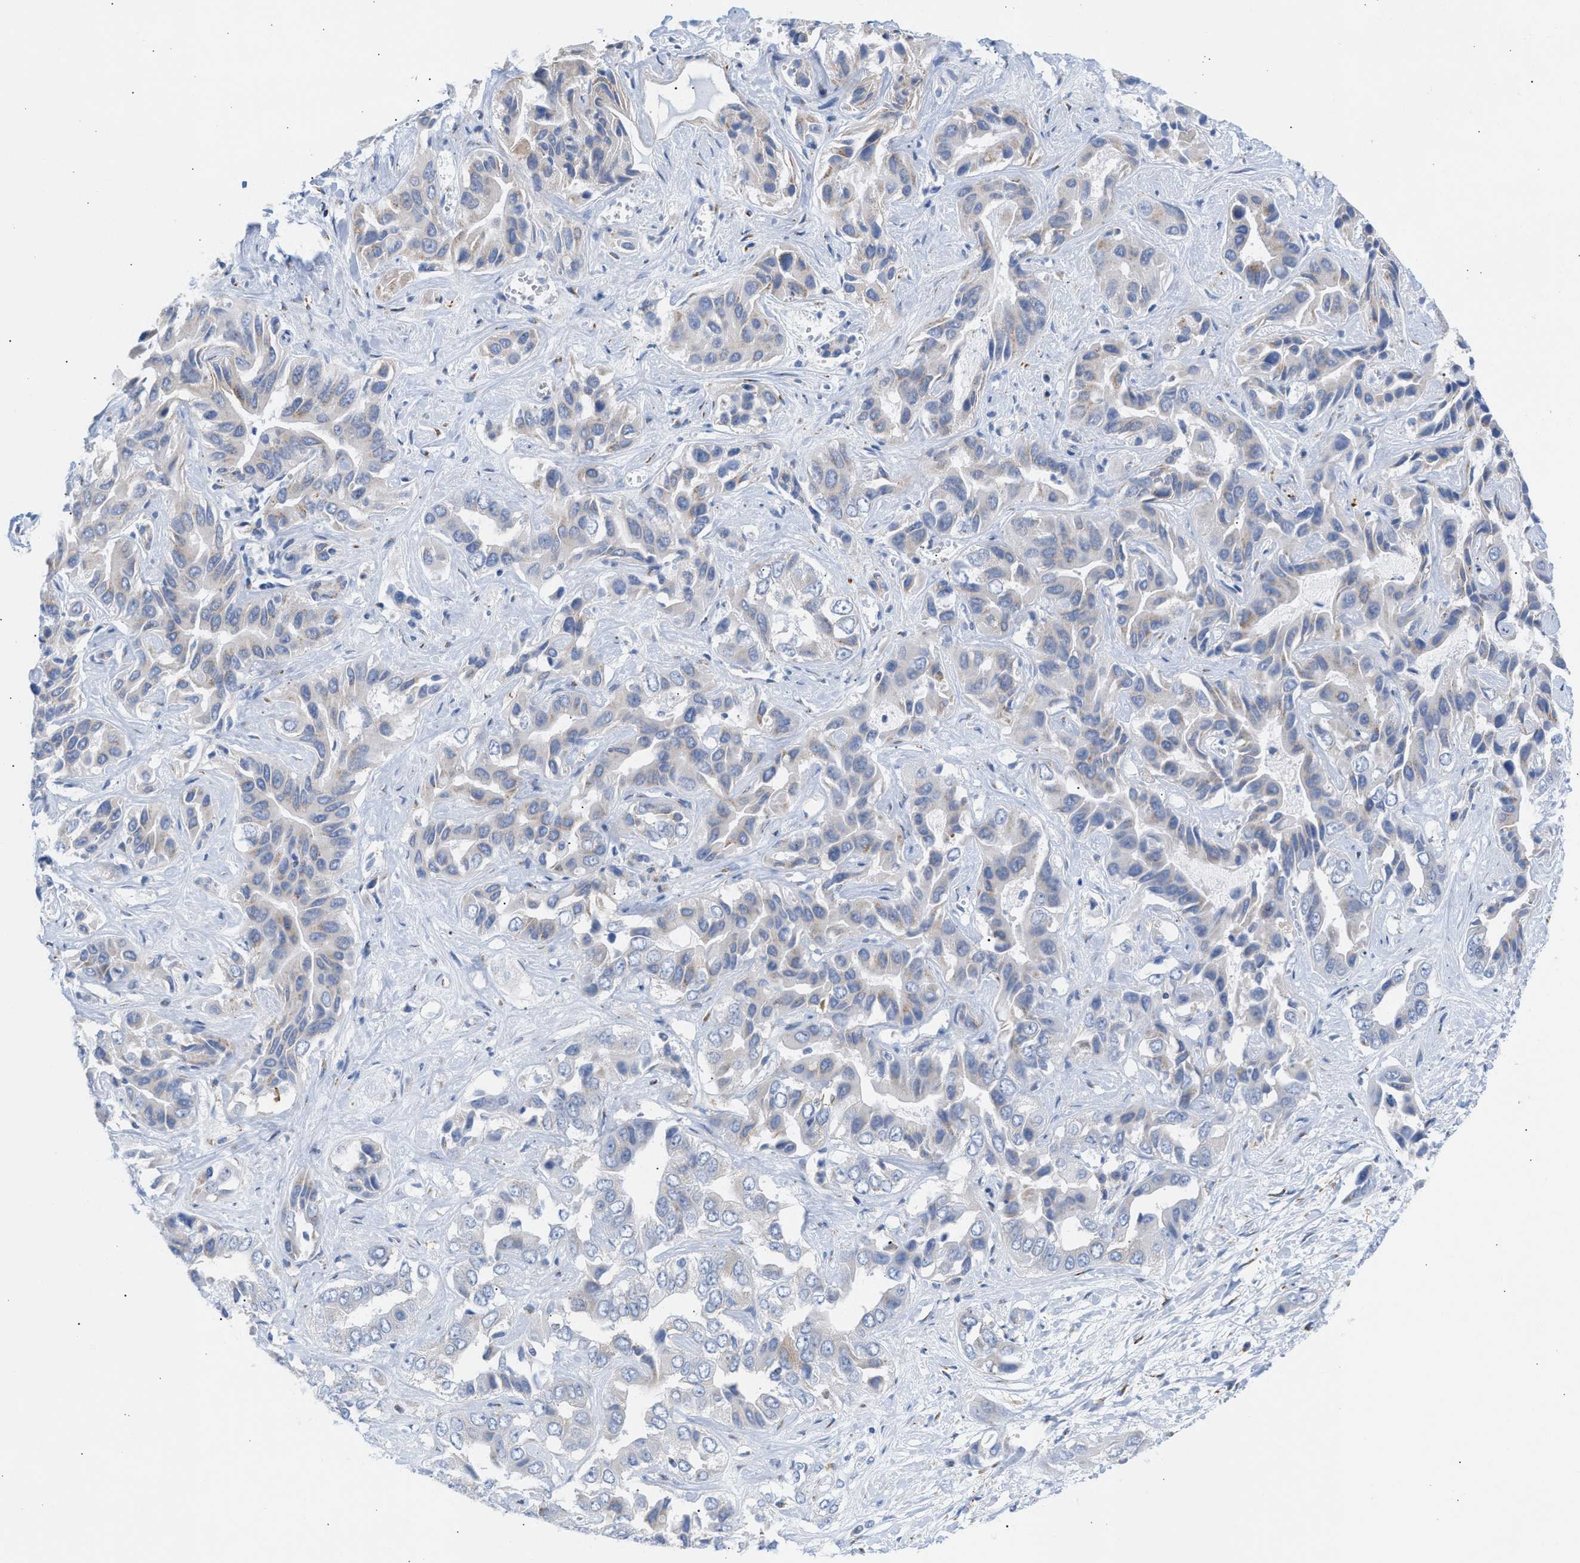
{"staining": {"intensity": "negative", "quantity": "none", "location": "none"}, "tissue": "liver cancer", "cell_type": "Tumor cells", "image_type": "cancer", "snomed": [{"axis": "morphology", "description": "Cholangiocarcinoma"}, {"axis": "topography", "description": "Liver"}], "caption": "Immunohistochemical staining of human liver cancer (cholangiocarcinoma) shows no significant positivity in tumor cells.", "gene": "TACC3", "patient": {"sex": "female", "age": 52}}